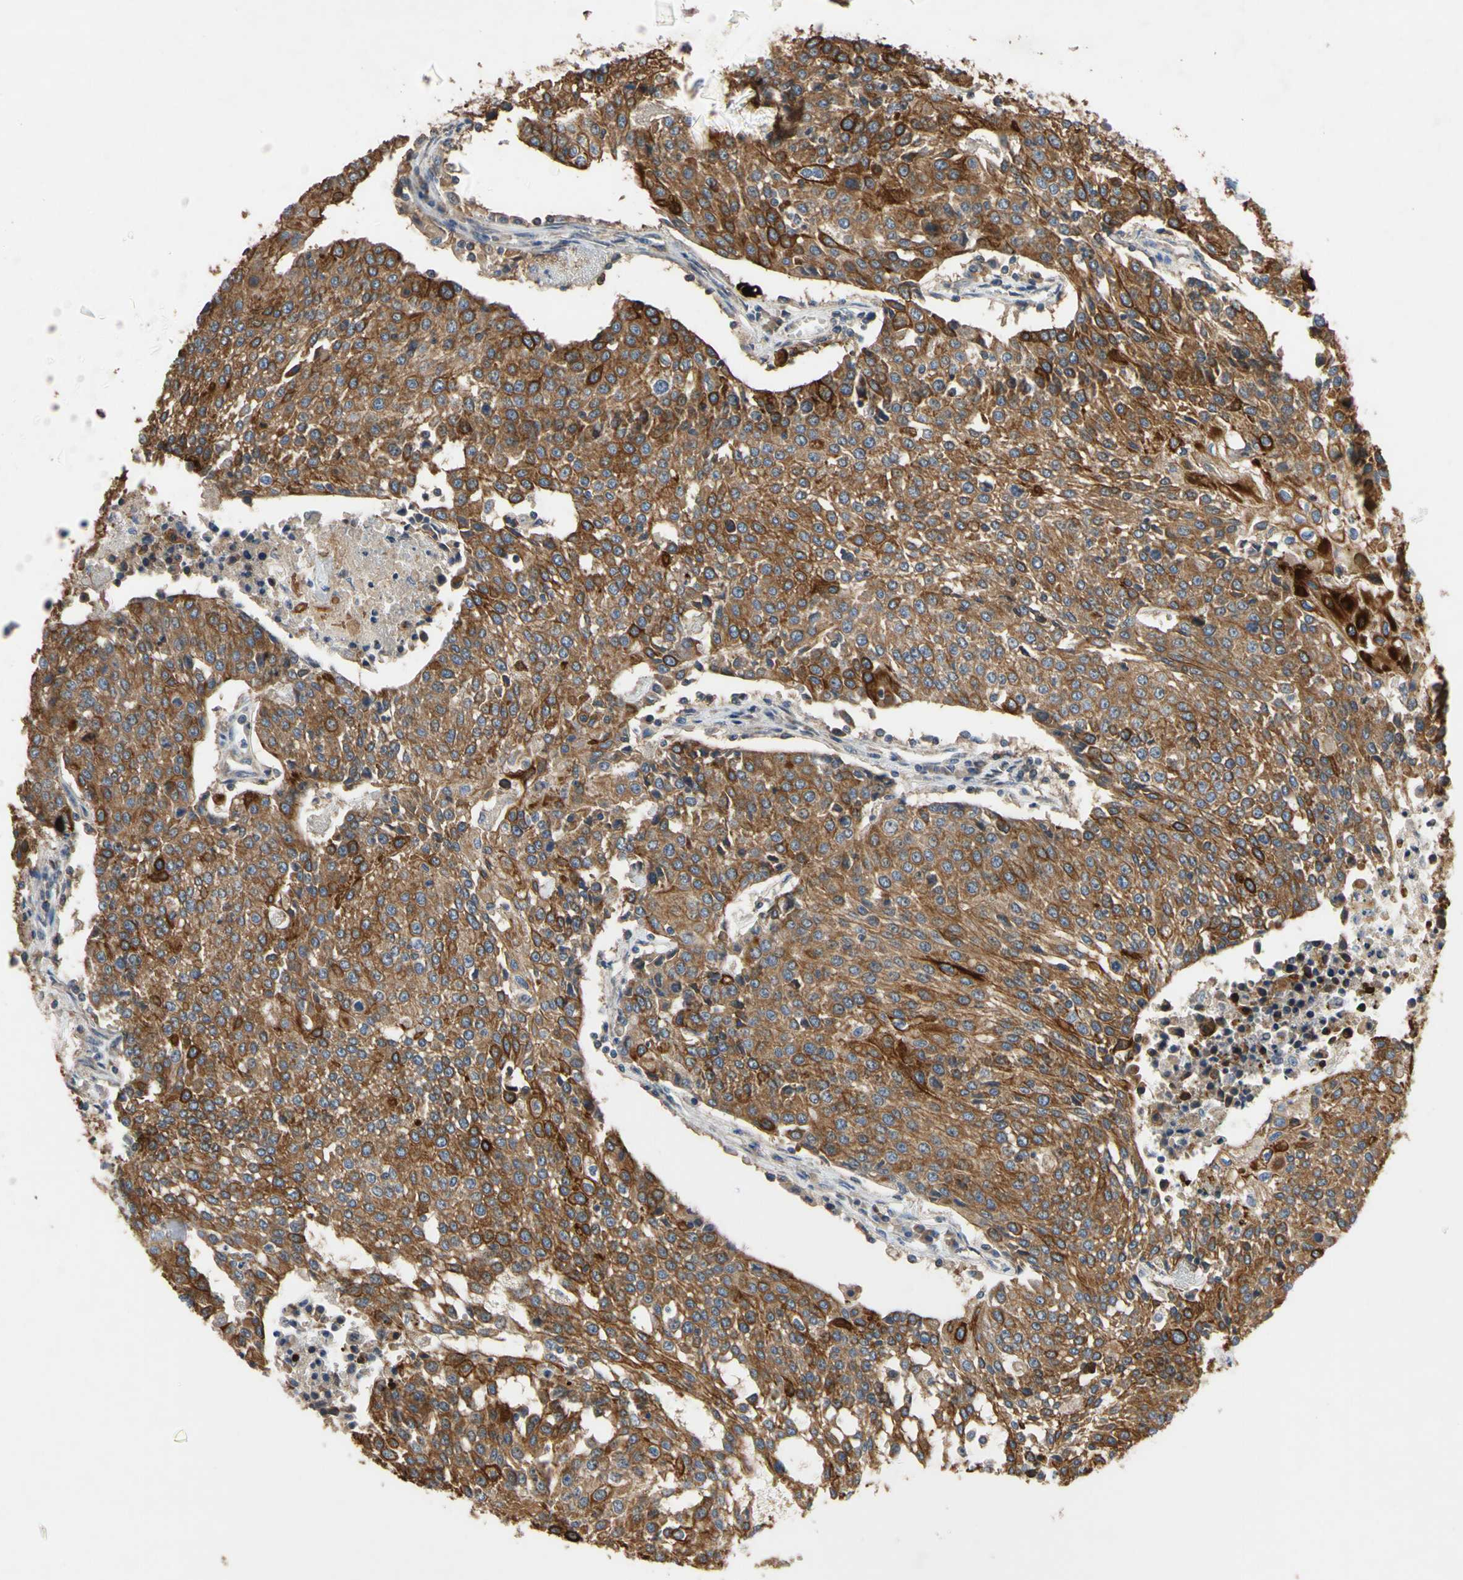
{"staining": {"intensity": "strong", "quantity": ">75%", "location": "cytoplasmic/membranous"}, "tissue": "urothelial cancer", "cell_type": "Tumor cells", "image_type": "cancer", "snomed": [{"axis": "morphology", "description": "Urothelial carcinoma, High grade"}, {"axis": "topography", "description": "Urinary bladder"}], "caption": "Immunohistochemistry of urothelial cancer exhibits high levels of strong cytoplasmic/membranous staining in about >75% of tumor cells. (DAB (3,3'-diaminobenzidine) IHC with brightfield microscopy, high magnification).", "gene": "PNKD", "patient": {"sex": "female", "age": 85}}